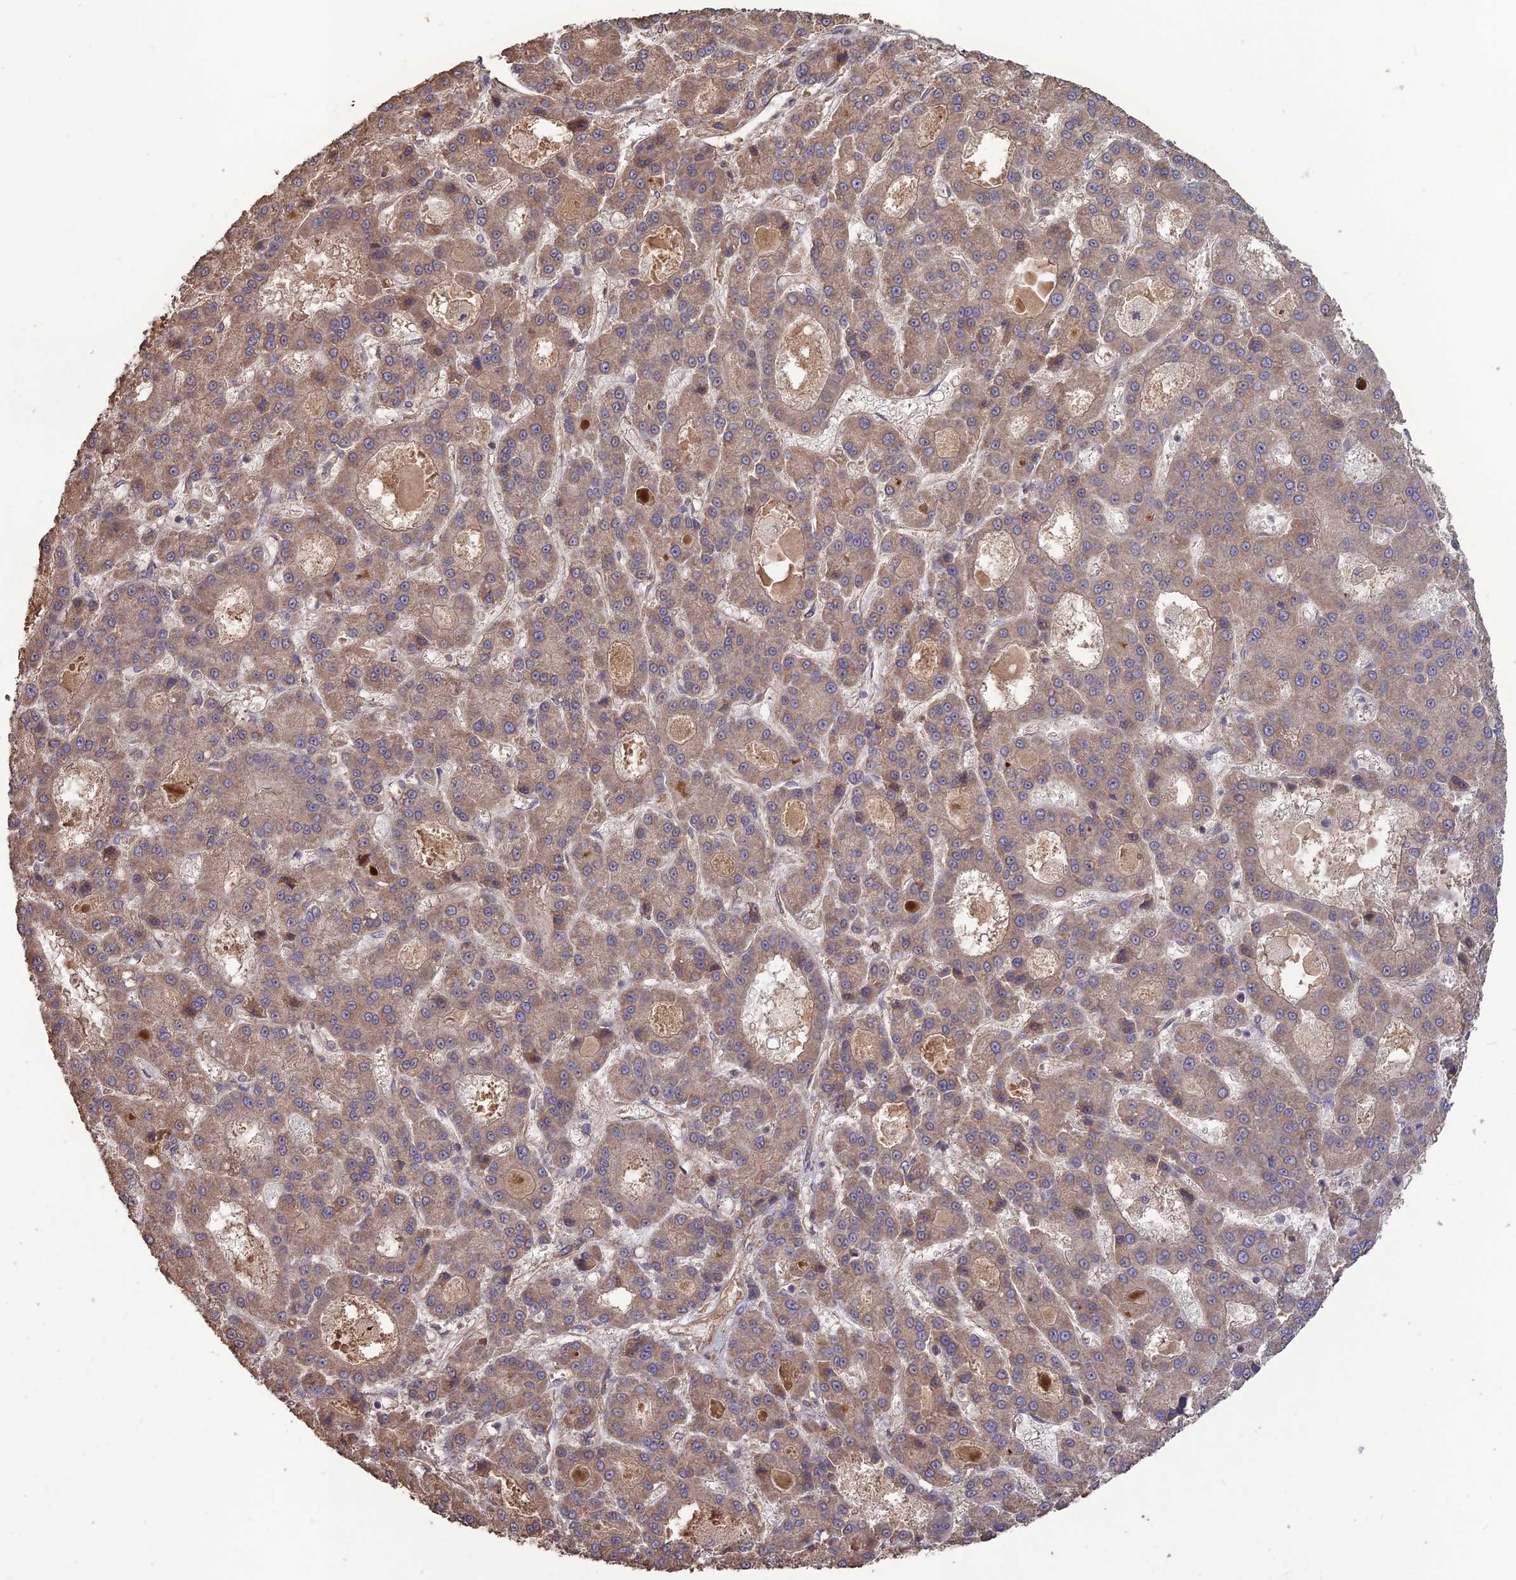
{"staining": {"intensity": "moderate", "quantity": ">75%", "location": "cytoplasmic/membranous"}, "tissue": "liver cancer", "cell_type": "Tumor cells", "image_type": "cancer", "snomed": [{"axis": "morphology", "description": "Carcinoma, Hepatocellular, NOS"}, {"axis": "topography", "description": "Liver"}], "caption": "Liver hepatocellular carcinoma stained for a protein (brown) shows moderate cytoplasmic/membranous positive expression in about >75% of tumor cells.", "gene": "LAYN", "patient": {"sex": "male", "age": 70}}